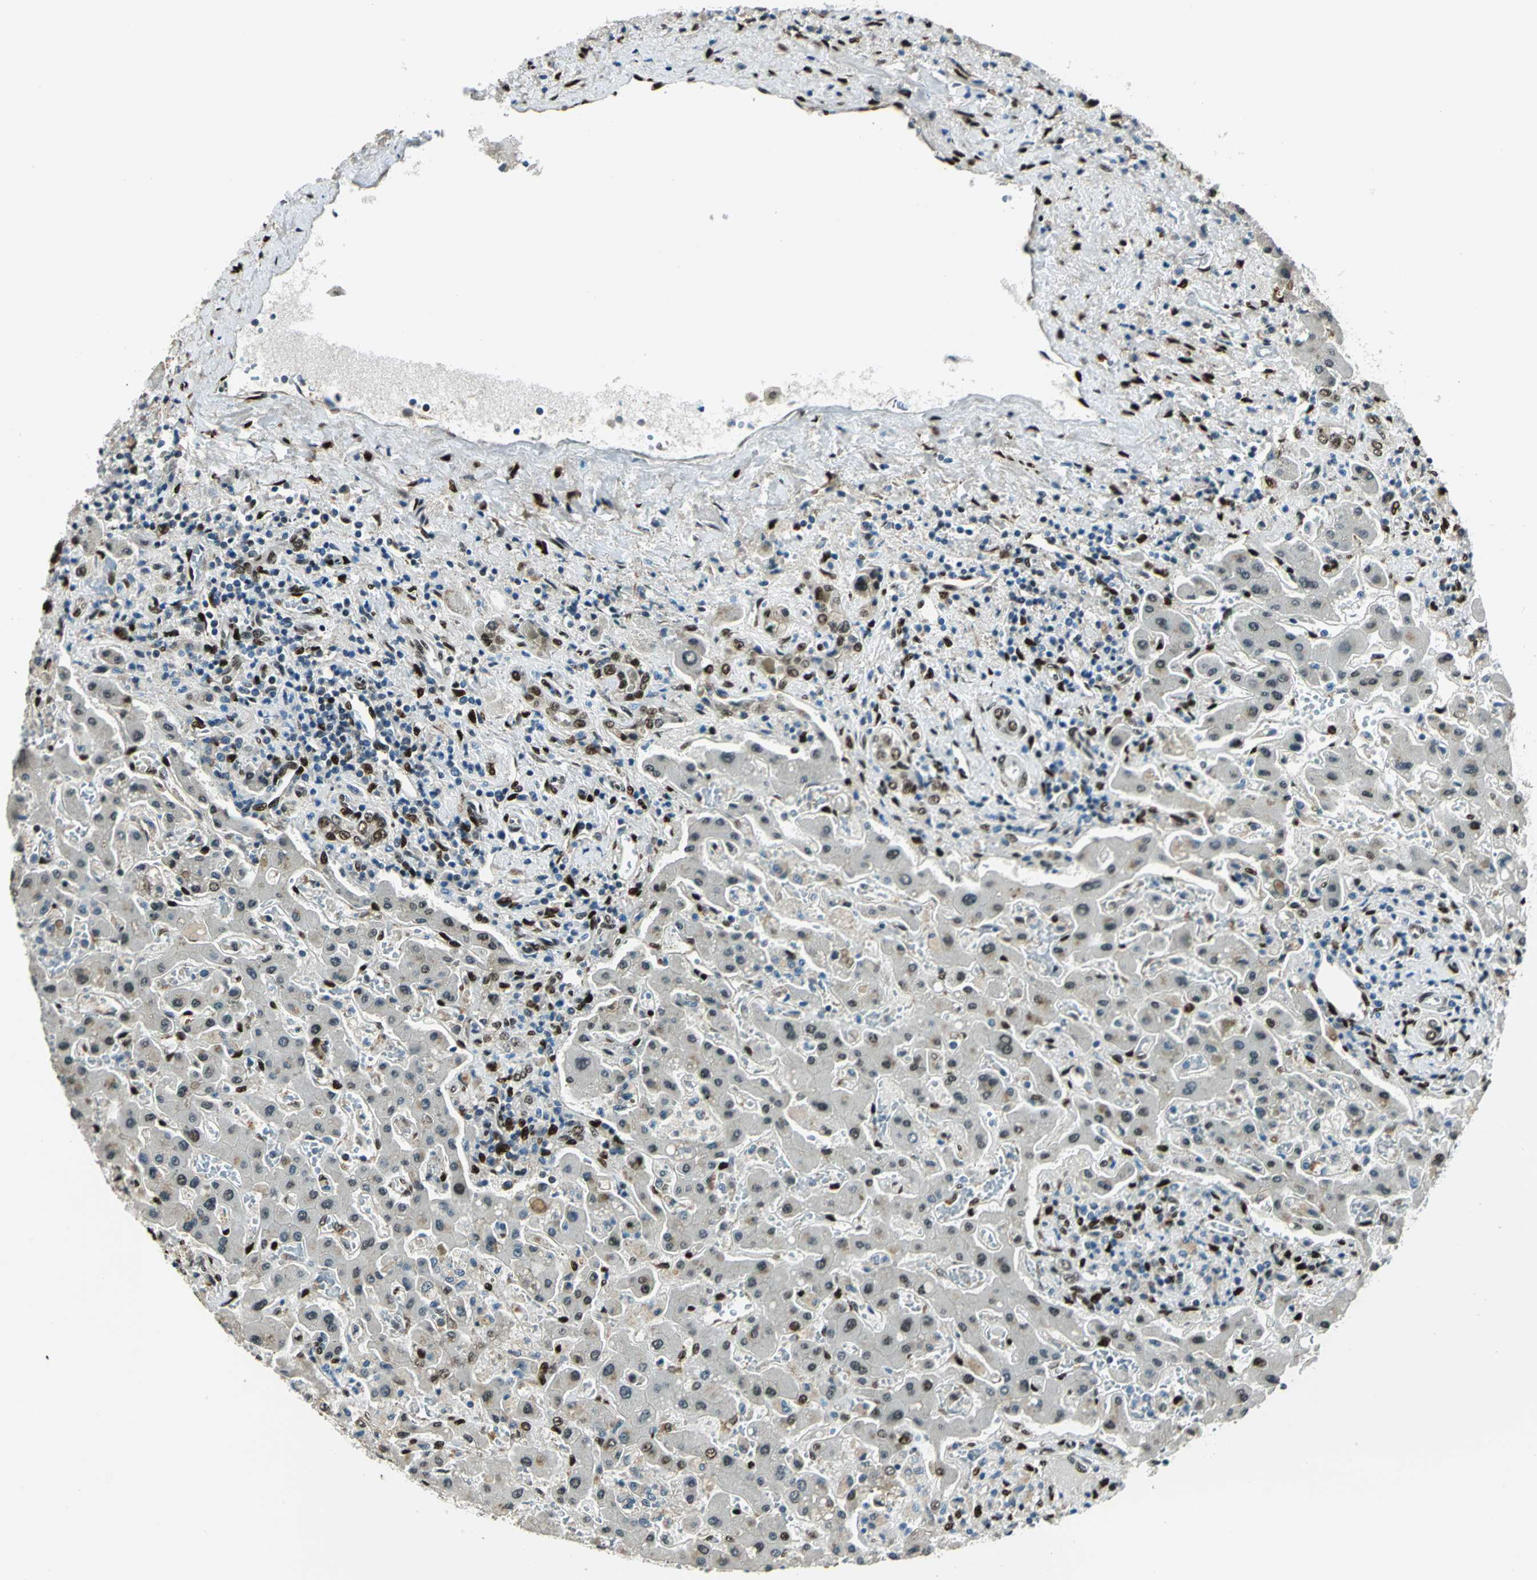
{"staining": {"intensity": "moderate", "quantity": "25%-75%", "location": "cytoplasmic/membranous,nuclear"}, "tissue": "liver cancer", "cell_type": "Tumor cells", "image_type": "cancer", "snomed": [{"axis": "morphology", "description": "Cholangiocarcinoma"}, {"axis": "topography", "description": "Liver"}], "caption": "Liver cancer (cholangiocarcinoma) stained for a protein (brown) reveals moderate cytoplasmic/membranous and nuclear positive expression in about 25%-75% of tumor cells.", "gene": "NFIA", "patient": {"sex": "male", "age": 50}}